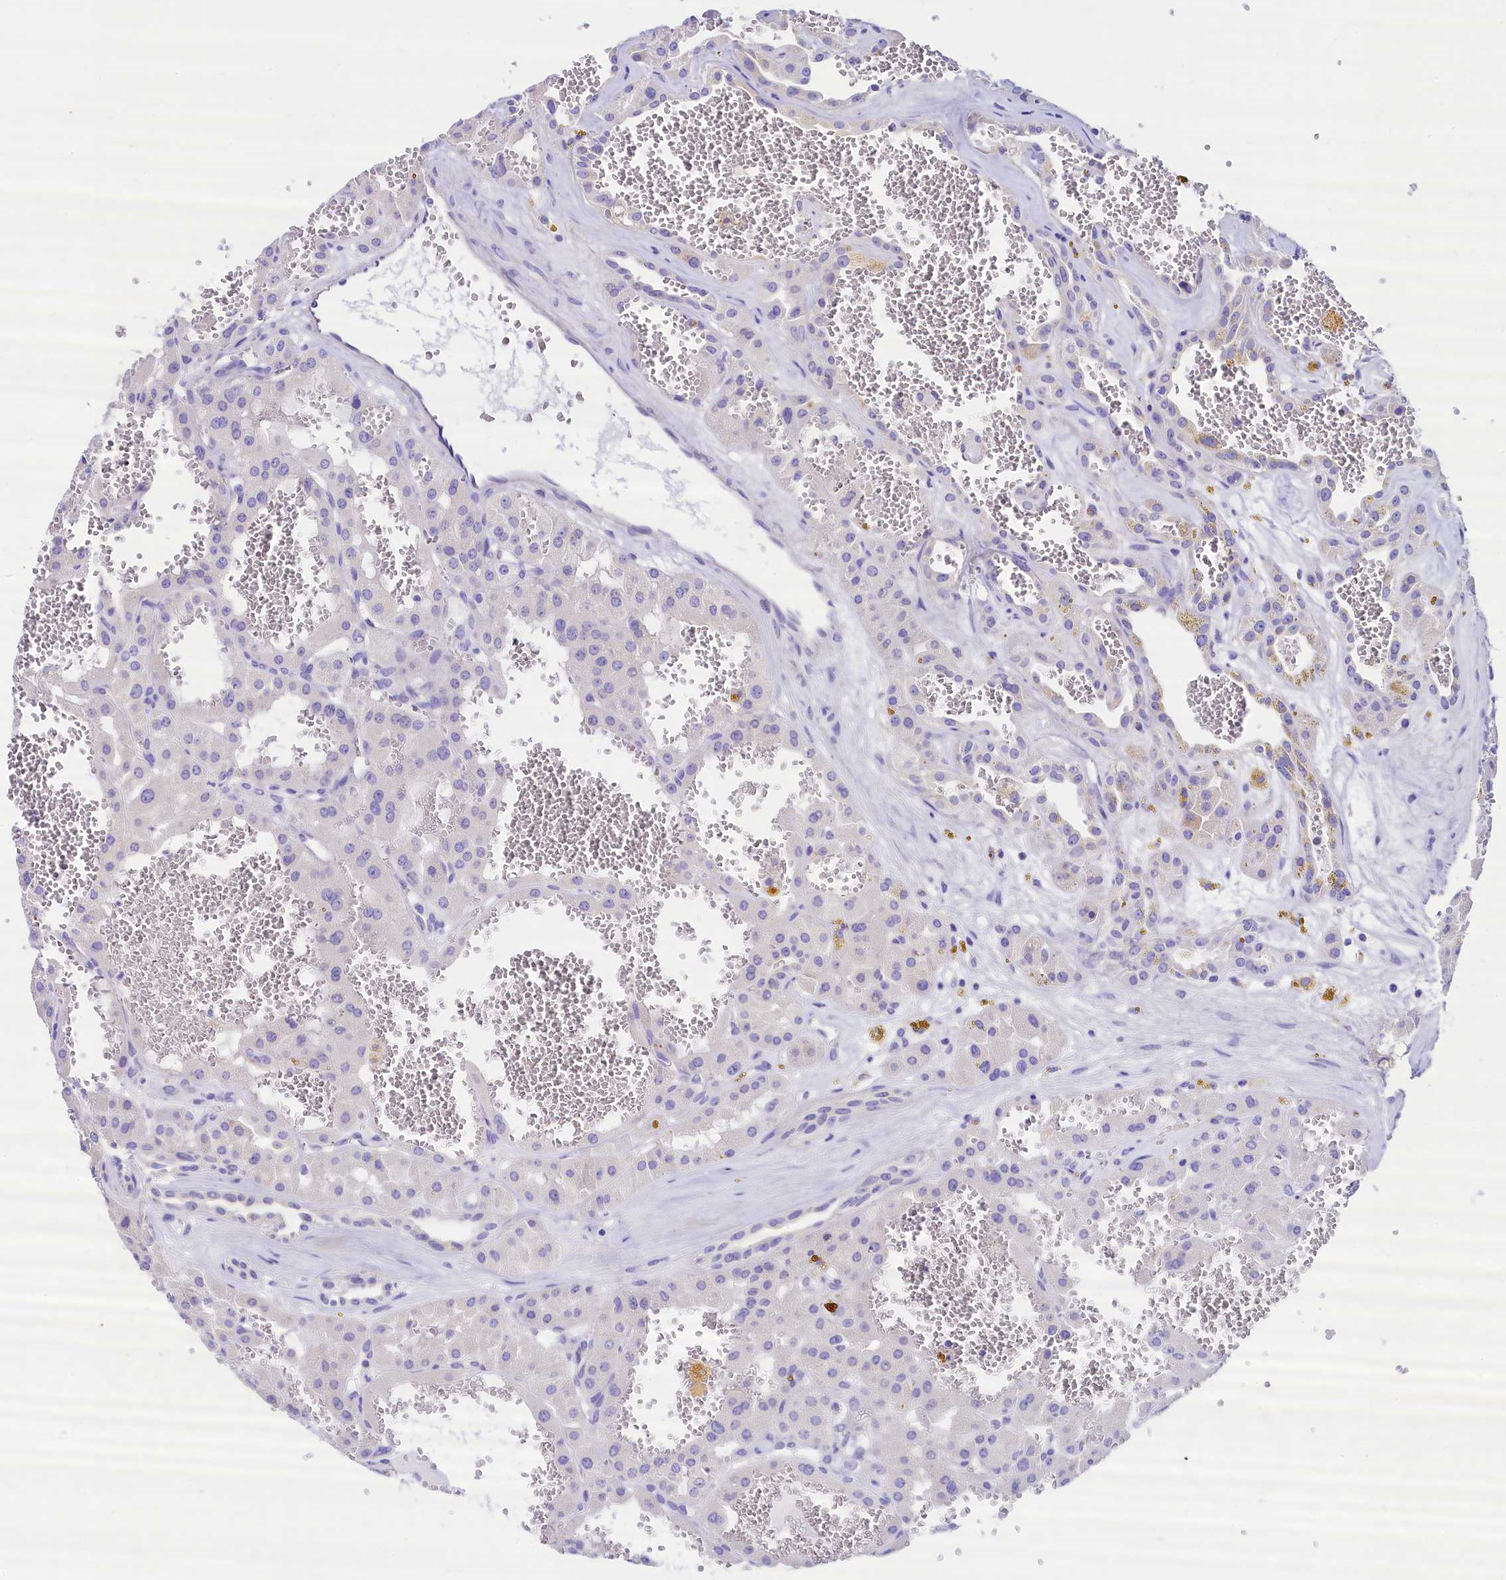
{"staining": {"intensity": "negative", "quantity": "none", "location": "none"}, "tissue": "renal cancer", "cell_type": "Tumor cells", "image_type": "cancer", "snomed": [{"axis": "morphology", "description": "Carcinoma, NOS"}, {"axis": "topography", "description": "Kidney"}], "caption": "Tumor cells are negative for protein expression in human renal cancer (carcinoma).", "gene": "RBP3", "patient": {"sex": "female", "age": 75}}